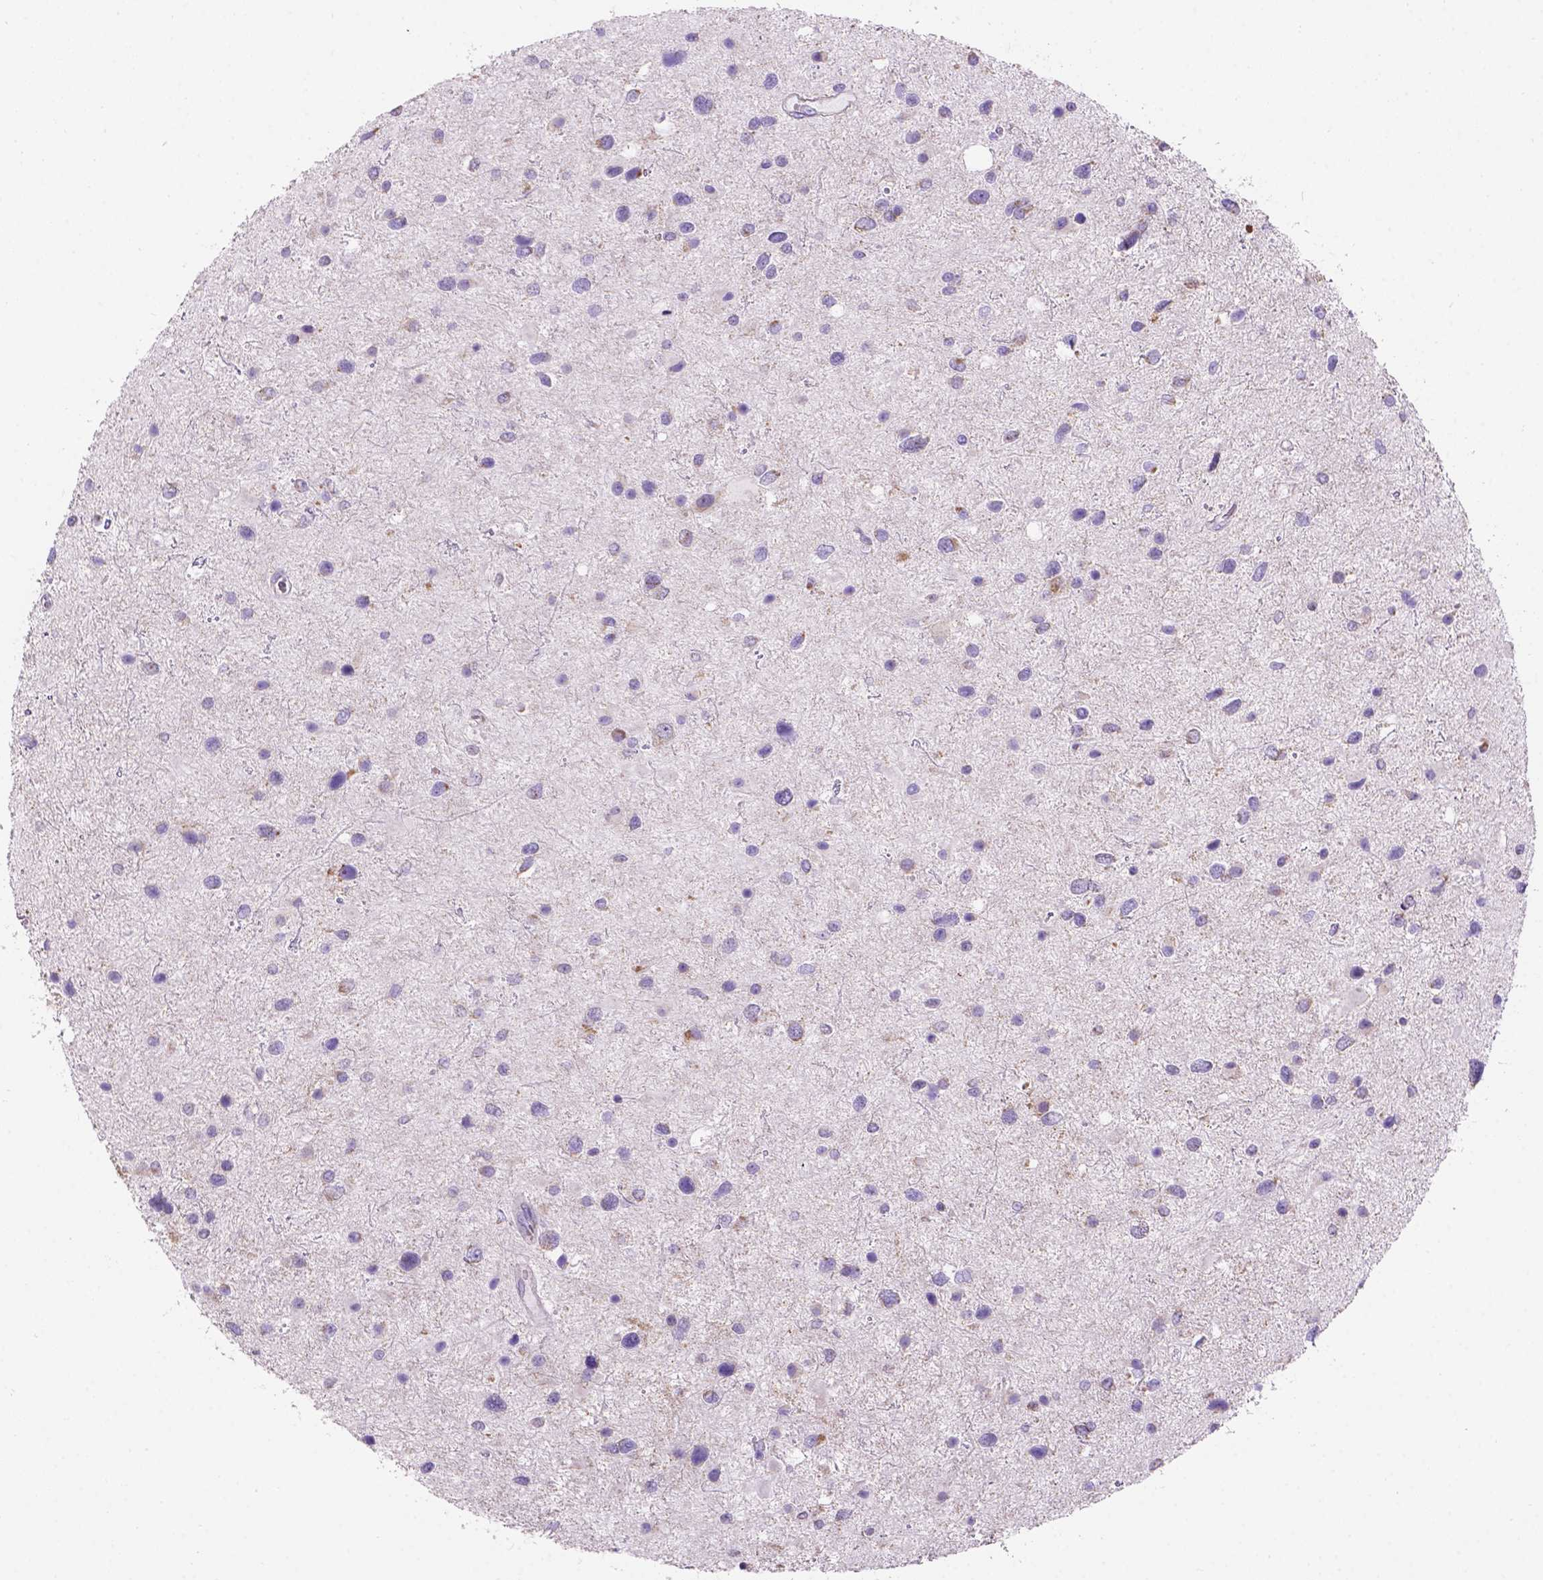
{"staining": {"intensity": "negative", "quantity": "none", "location": "none"}, "tissue": "glioma", "cell_type": "Tumor cells", "image_type": "cancer", "snomed": [{"axis": "morphology", "description": "Glioma, malignant, Low grade"}, {"axis": "topography", "description": "Brain"}], "caption": "Immunohistochemical staining of human malignant glioma (low-grade) reveals no significant staining in tumor cells.", "gene": "L2HGDH", "patient": {"sex": "female", "age": 32}}